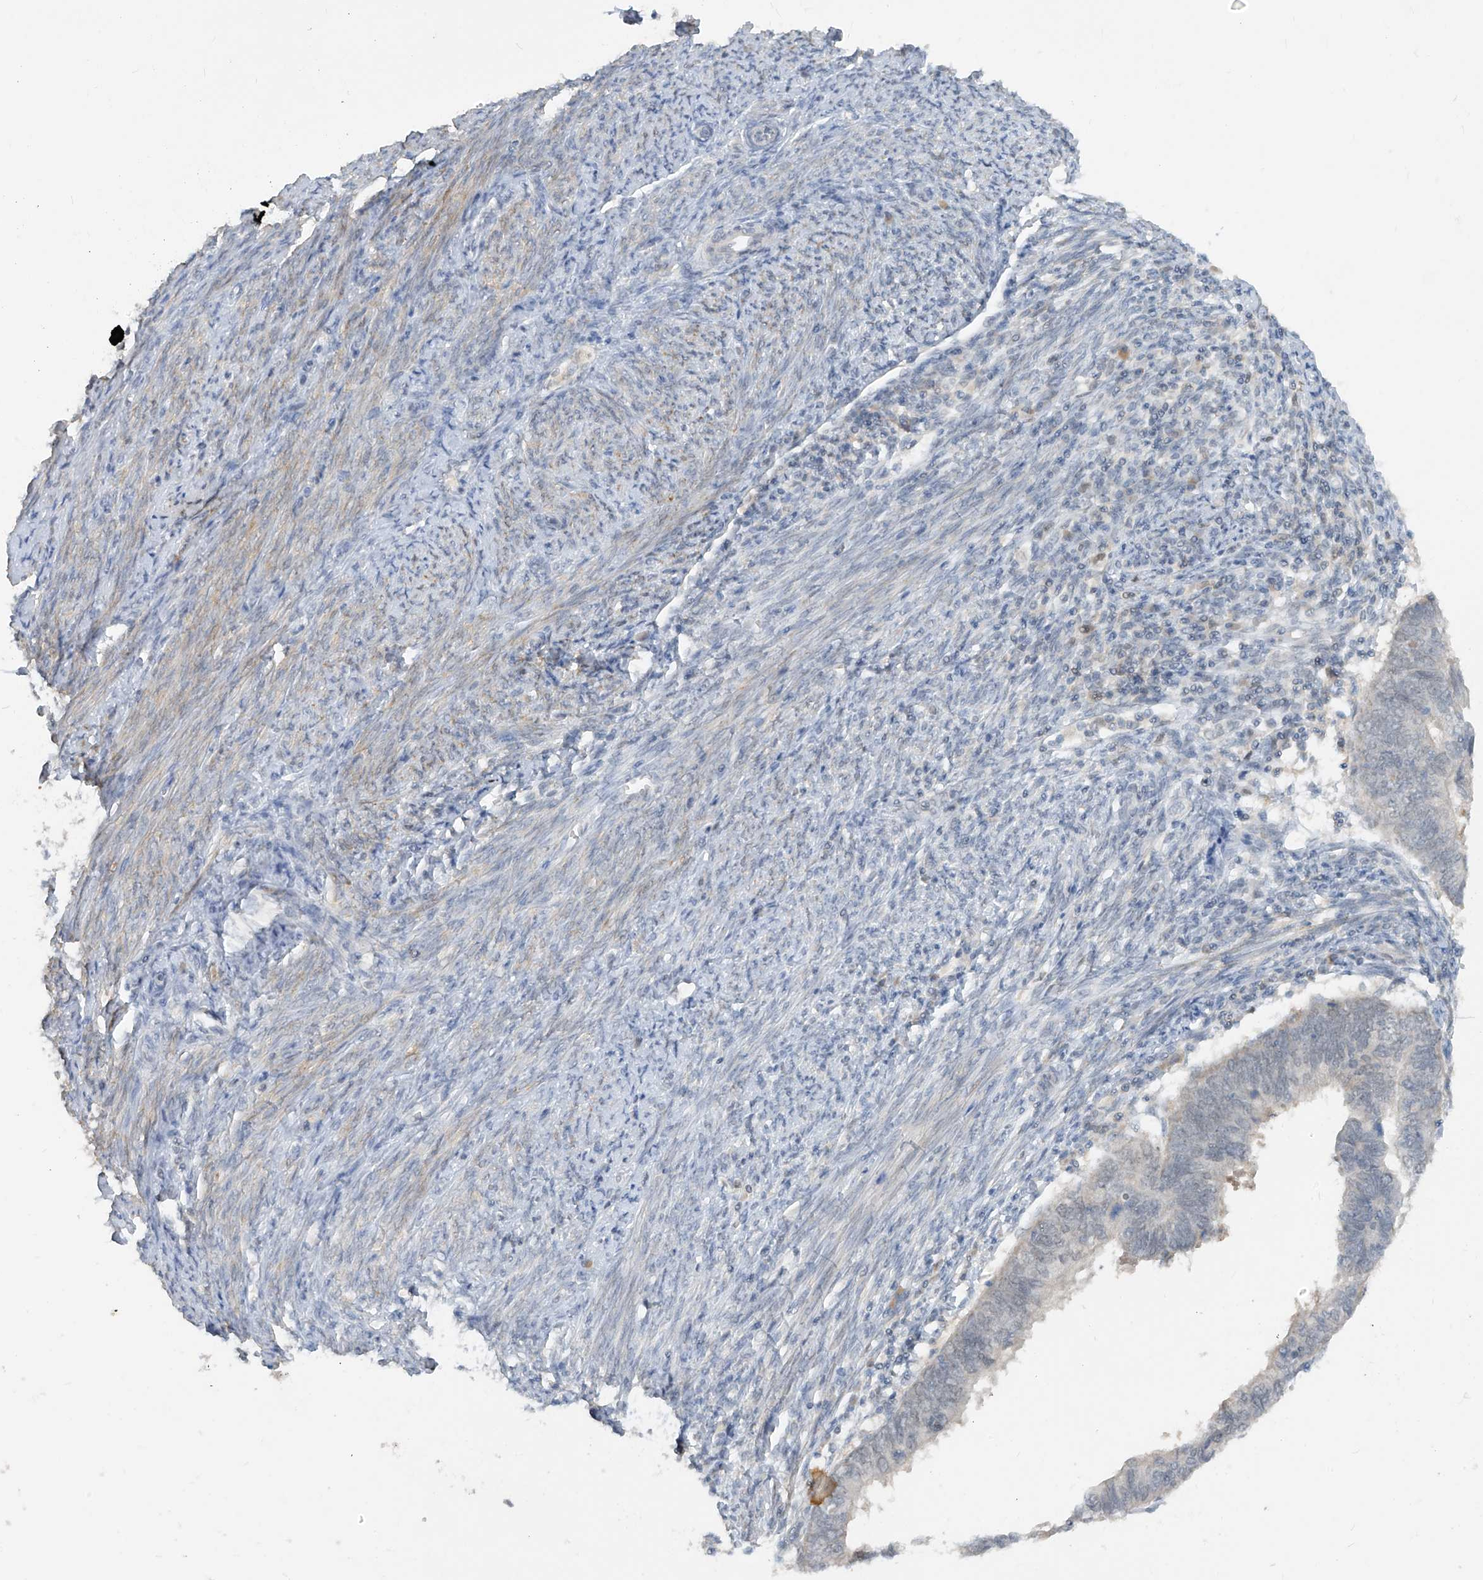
{"staining": {"intensity": "negative", "quantity": "none", "location": "none"}, "tissue": "endometrial cancer", "cell_type": "Tumor cells", "image_type": "cancer", "snomed": [{"axis": "morphology", "description": "Adenocarcinoma, NOS"}, {"axis": "topography", "description": "Uterus"}], "caption": "Tumor cells are negative for protein expression in human endometrial cancer (adenocarcinoma). (IHC, brightfield microscopy, high magnification).", "gene": "METAP1D", "patient": {"sex": "female", "age": 77}}